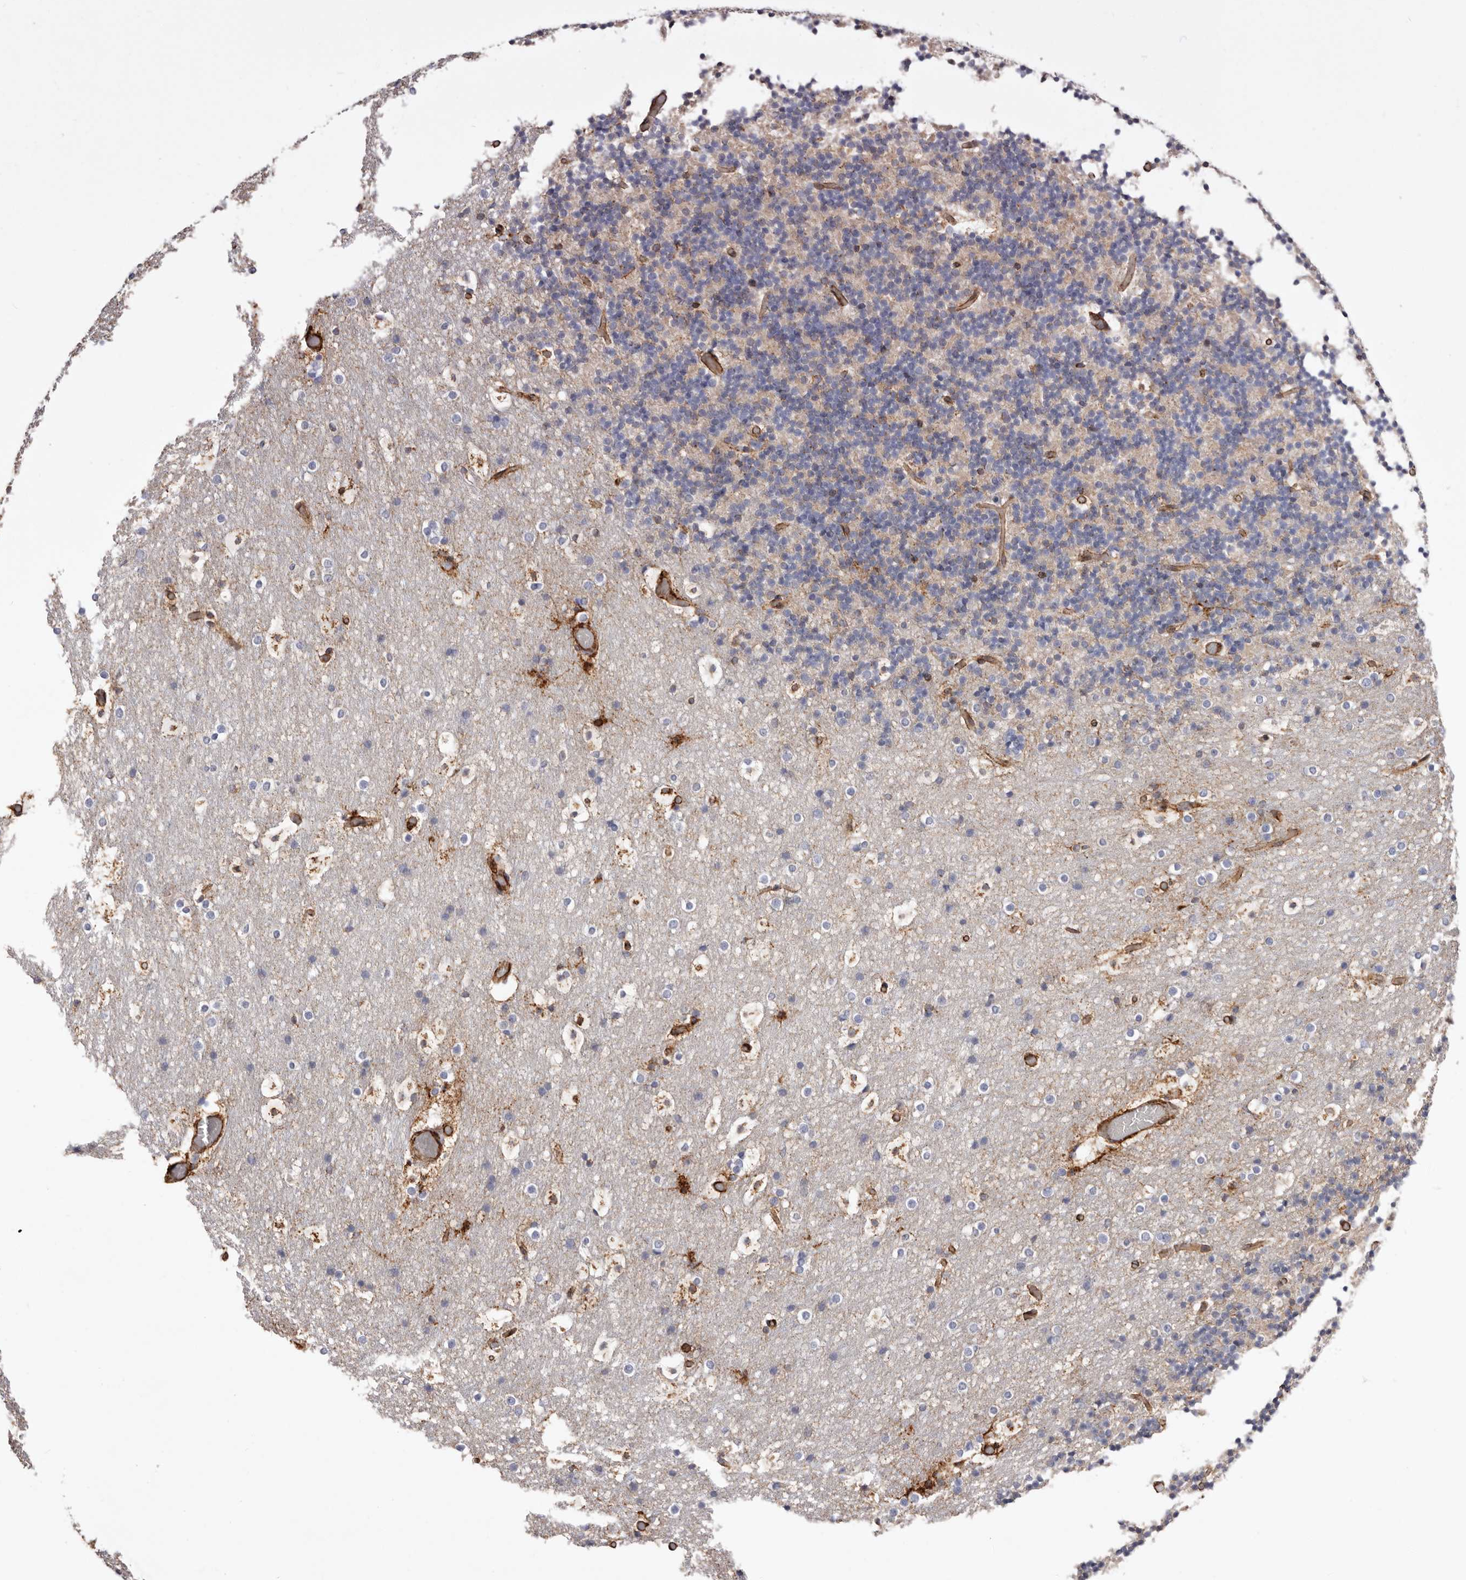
{"staining": {"intensity": "strong", "quantity": "25%-75%", "location": "cytoplasmic/membranous"}, "tissue": "cerebellum", "cell_type": "Cells in granular layer", "image_type": "normal", "snomed": [{"axis": "morphology", "description": "Normal tissue, NOS"}, {"axis": "topography", "description": "Cerebellum"}], "caption": "A high-resolution photomicrograph shows IHC staining of benign cerebellum, which shows strong cytoplasmic/membranous positivity in approximately 25%-75% of cells in granular layer.", "gene": "SEMA3E", "patient": {"sex": "male", "age": 57}}